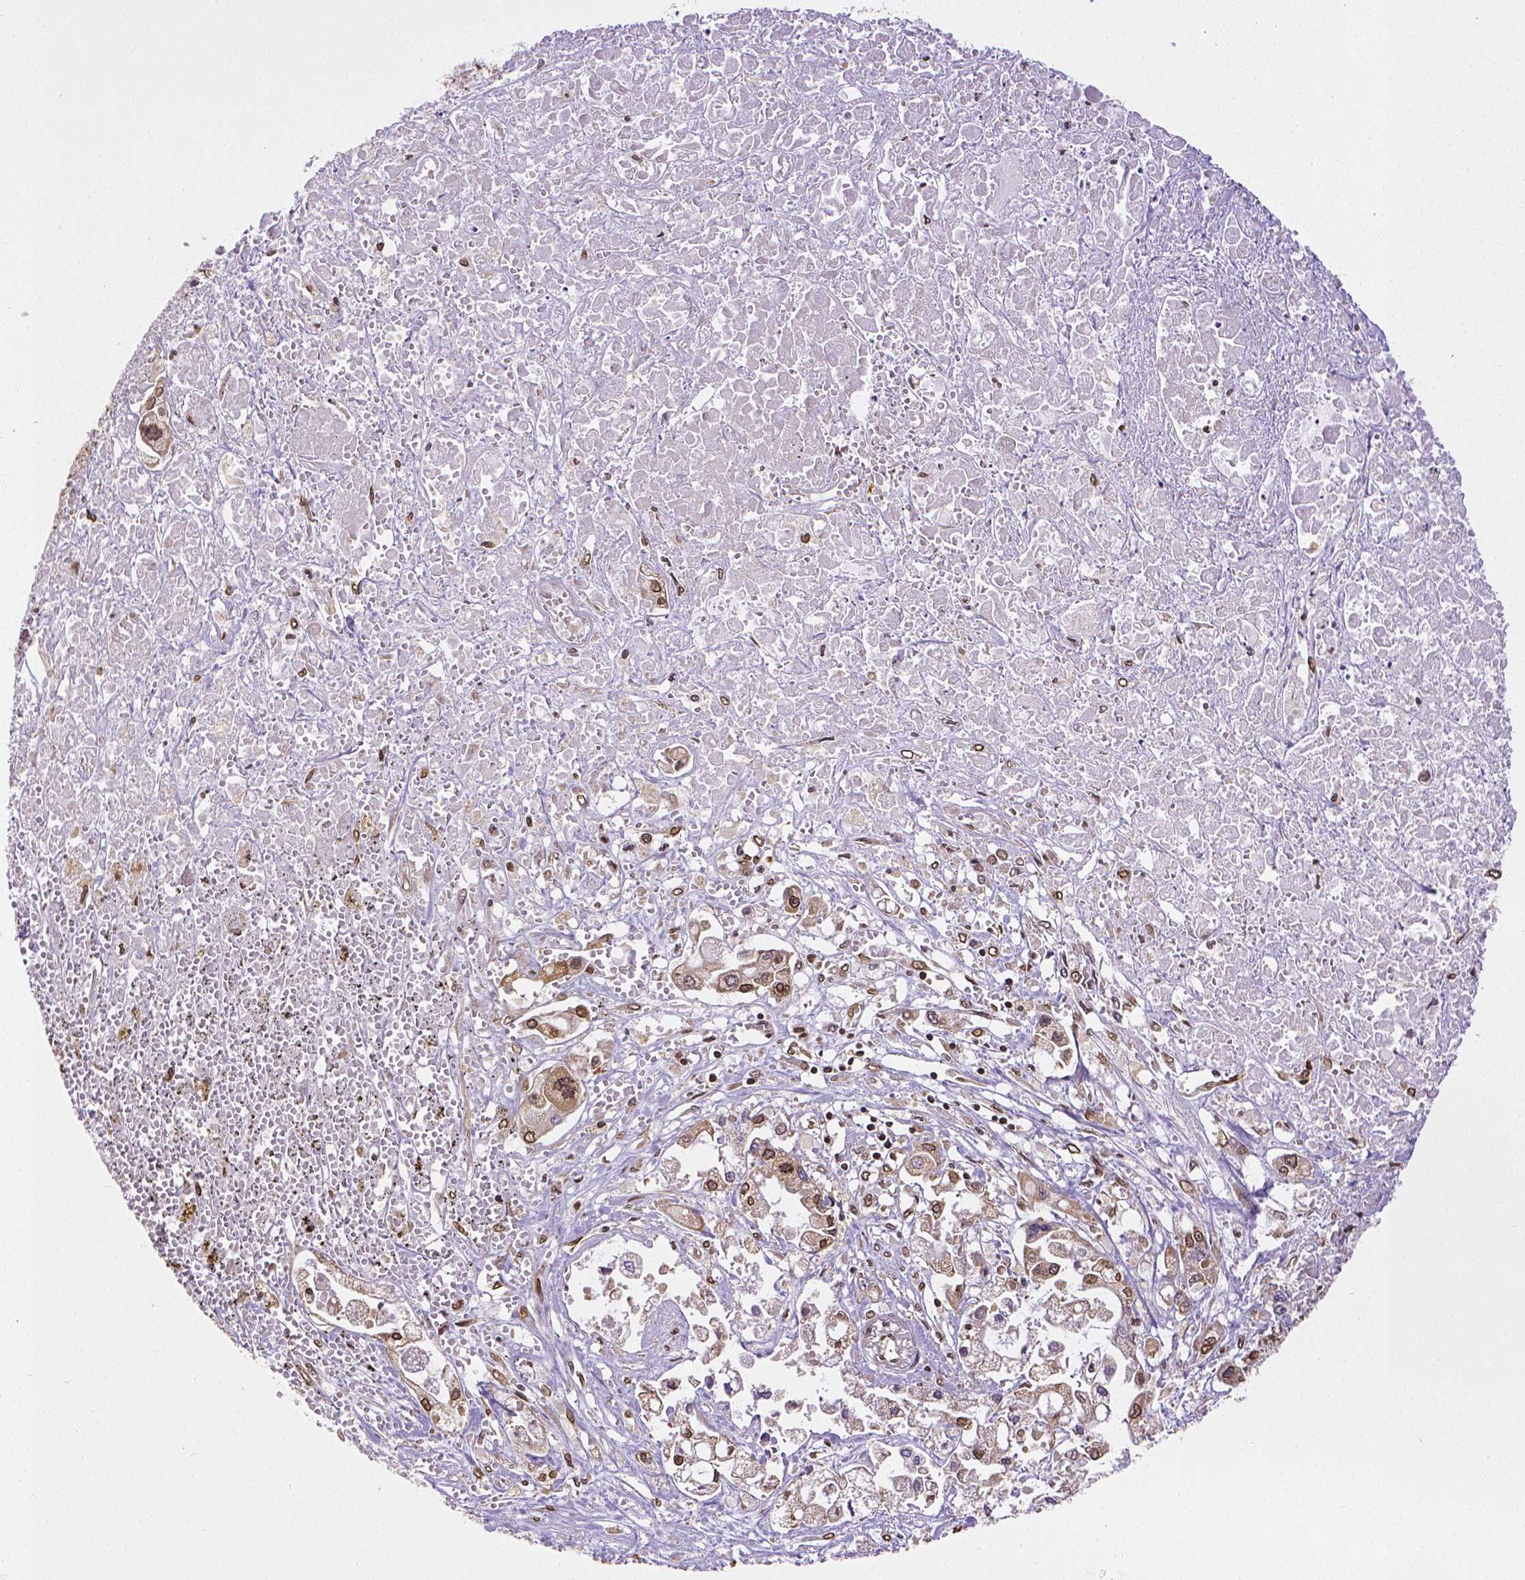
{"staining": {"intensity": "strong", "quantity": ">75%", "location": "cytoplasmic/membranous,nuclear"}, "tissue": "pancreatic cancer", "cell_type": "Tumor cells", "image_type": "cancer", "snomed": [{"axis": "morphology", "description": "Adenocarcinoma, NOS"}, {"axis": "topography", "description": "Pancreas"}], "caption": "DAB immunohistochemical staining of human adenocarcinoma (pancreatic) displays strong cytoplasmic/membranous and nuclear protein expression in approximately >75% of tumor cells. (DAB (3,3'-diaminobenzidine) = brown stain, brightfield microscopy at high magnification).", "gene": "MTDH", "patient": {"sex": "male", "age": 71}}